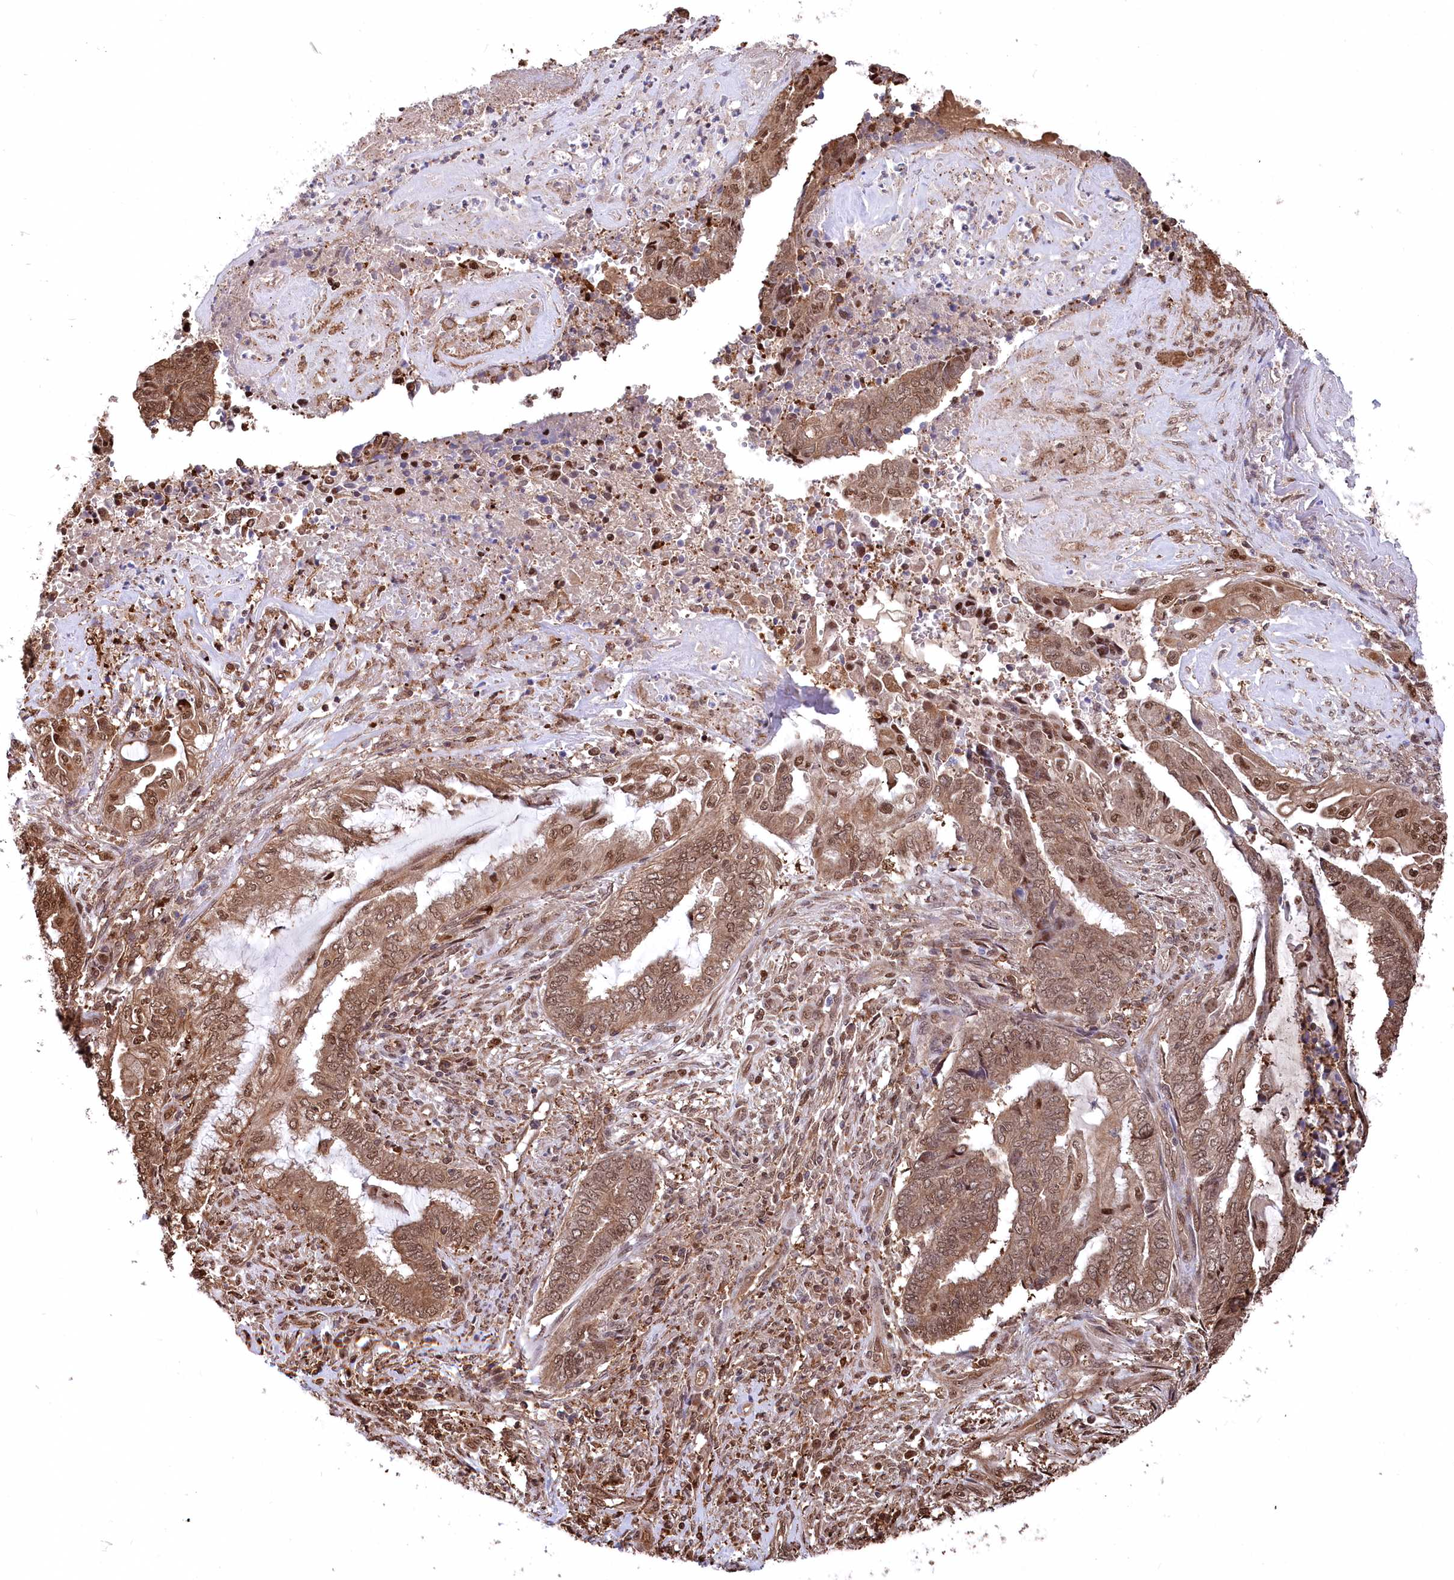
{"staining": {"intensity": "moderate", "quantity": ">75%", "location": "cytoplasmic/membranous,nuclear"}, "tissue": "endometrial cancer", "cell_type": "Tumor cells", "image_type": "cancer", "snomed": [{"axis": "morphology", "description": "Adenocarcinoma, NOS"}, {"axis": "topography", "description": "Uterus"}, {"axis": "topography", "description": "Endometrium"}], "caption": "Human endometrial cancer stained with a brown dye displays moderate cytoplasmic/membranous and nuclear positive expression in approximately >75% of tumor cells.", "gene": "PSMA1", "patient": {"sex": "female", "age": 70}}